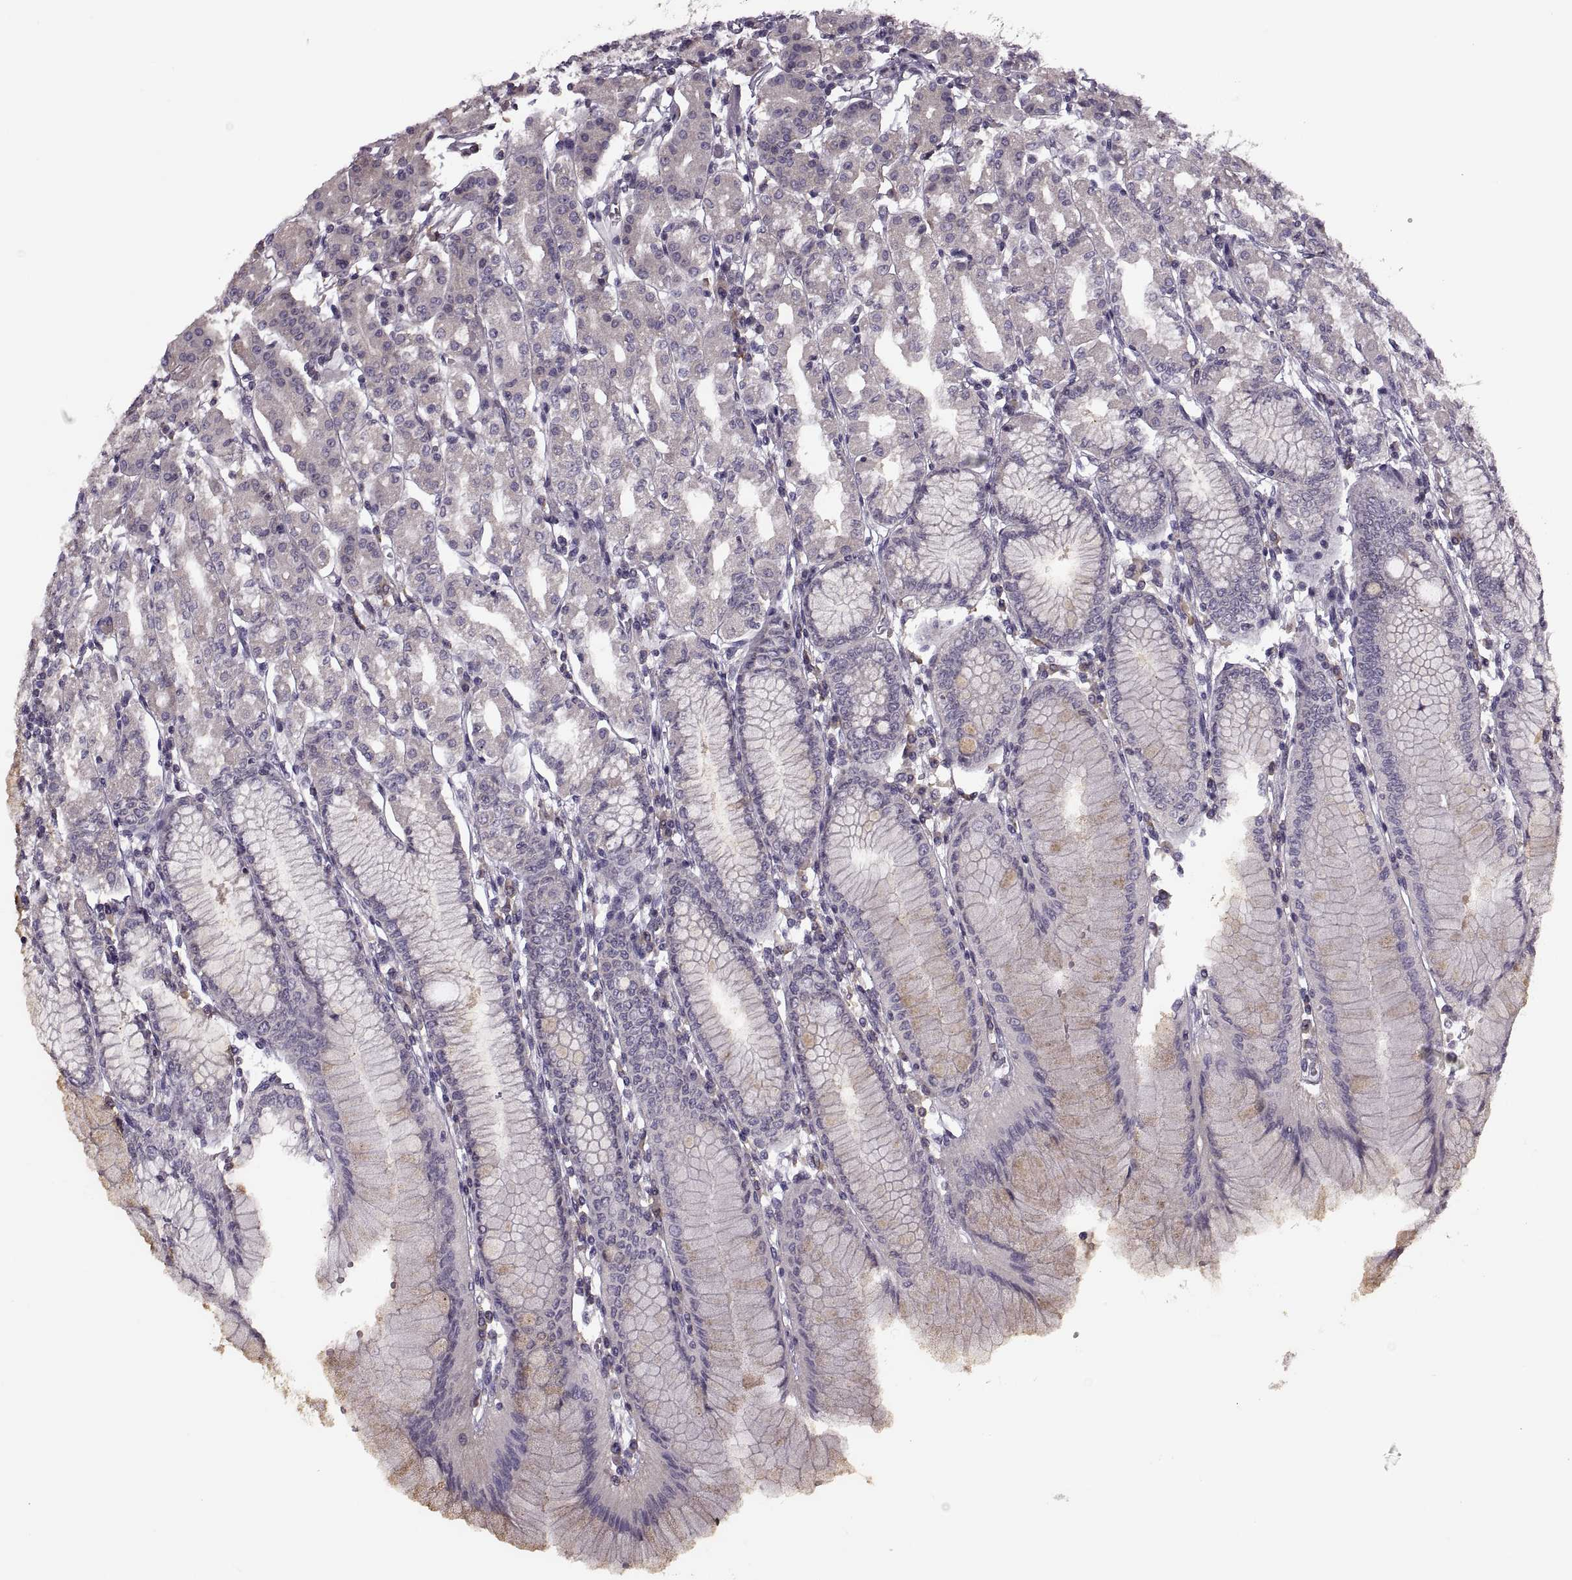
{"staining": {"intensity": "negative", "quantity": "none", "location": "none"}, "tissue": "stomach", "cell_type": "Glandular cells", "image_type": "normal", "snomed": [{"axis": "morphology", "description": "Normal tissue, NOS"}, {"axis": "topography", "description": "Skeletal muscle"}, {"axis": "topography", "description": "Stomach"}], "caption": "An immunohistochemistry (IHC) image of unremarkable stomach is shown. There is no staining in glandular cells of stomach. The staining was performed using DAB to visualize the protein expression in brown, while the nuclei were stained in blue with hematoxylin (Magnification: 20x).", "gene": "CACNA1F", "patient": {"sex": "female", "age": 57}}